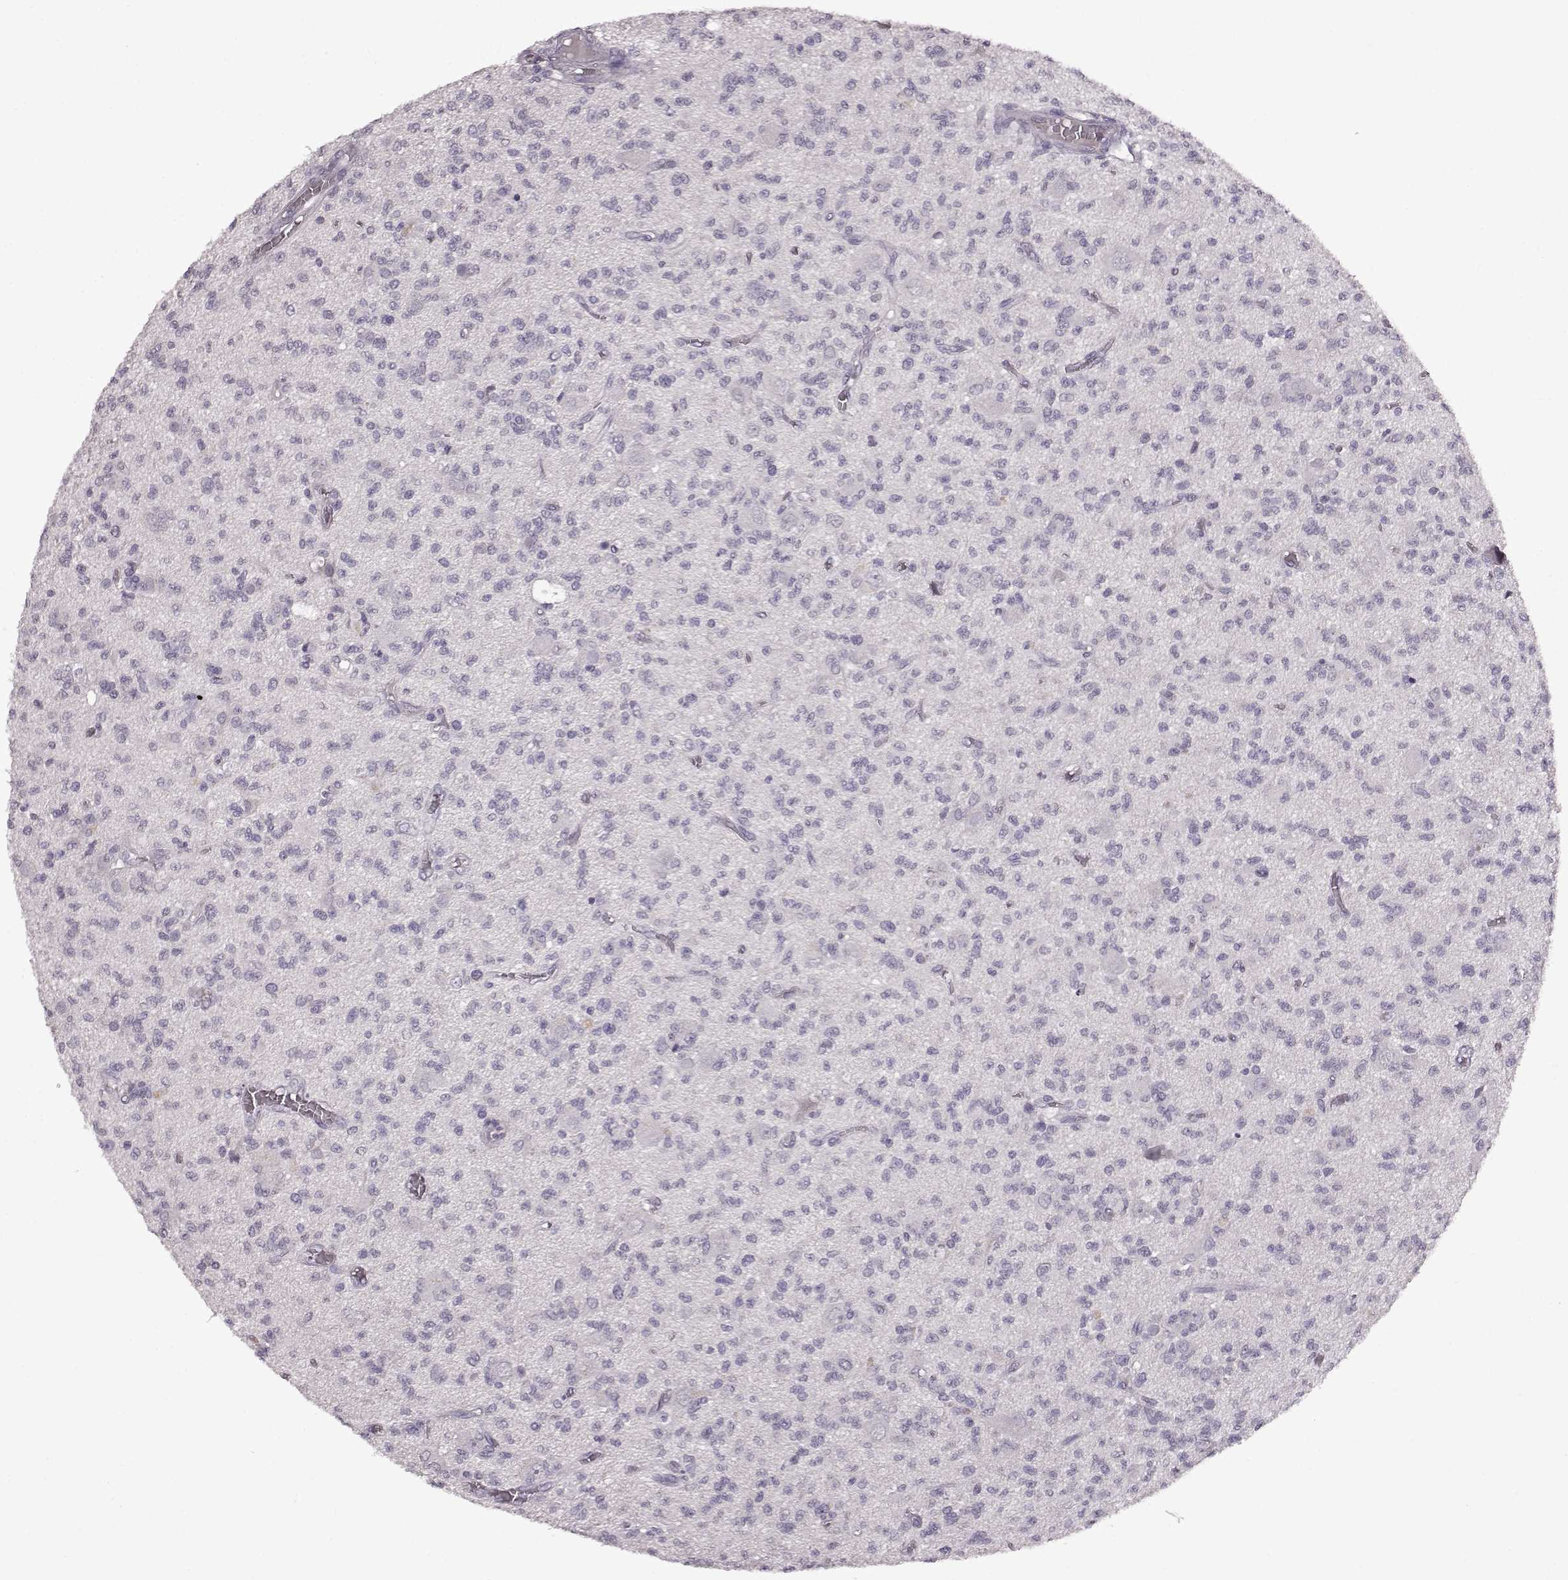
{"staining": {"intensity": "negative", "quantity": "none", "location": "none"}, "tissue": "glioma", "cell_type": "Tumor cells", "image_type": "cancer", "snomed": [{"axis": "morphology", "description": "Glioma, malignant, Low grade"}, {"axis": "topography", "description": "Brain"}], "caption": "Low-grade glioma (malignant) was stained to show a protein in brown. There is no significant positivity in tumor cells.", "gene": "LHB", "patient": {"sex": "male", "age": 64}}